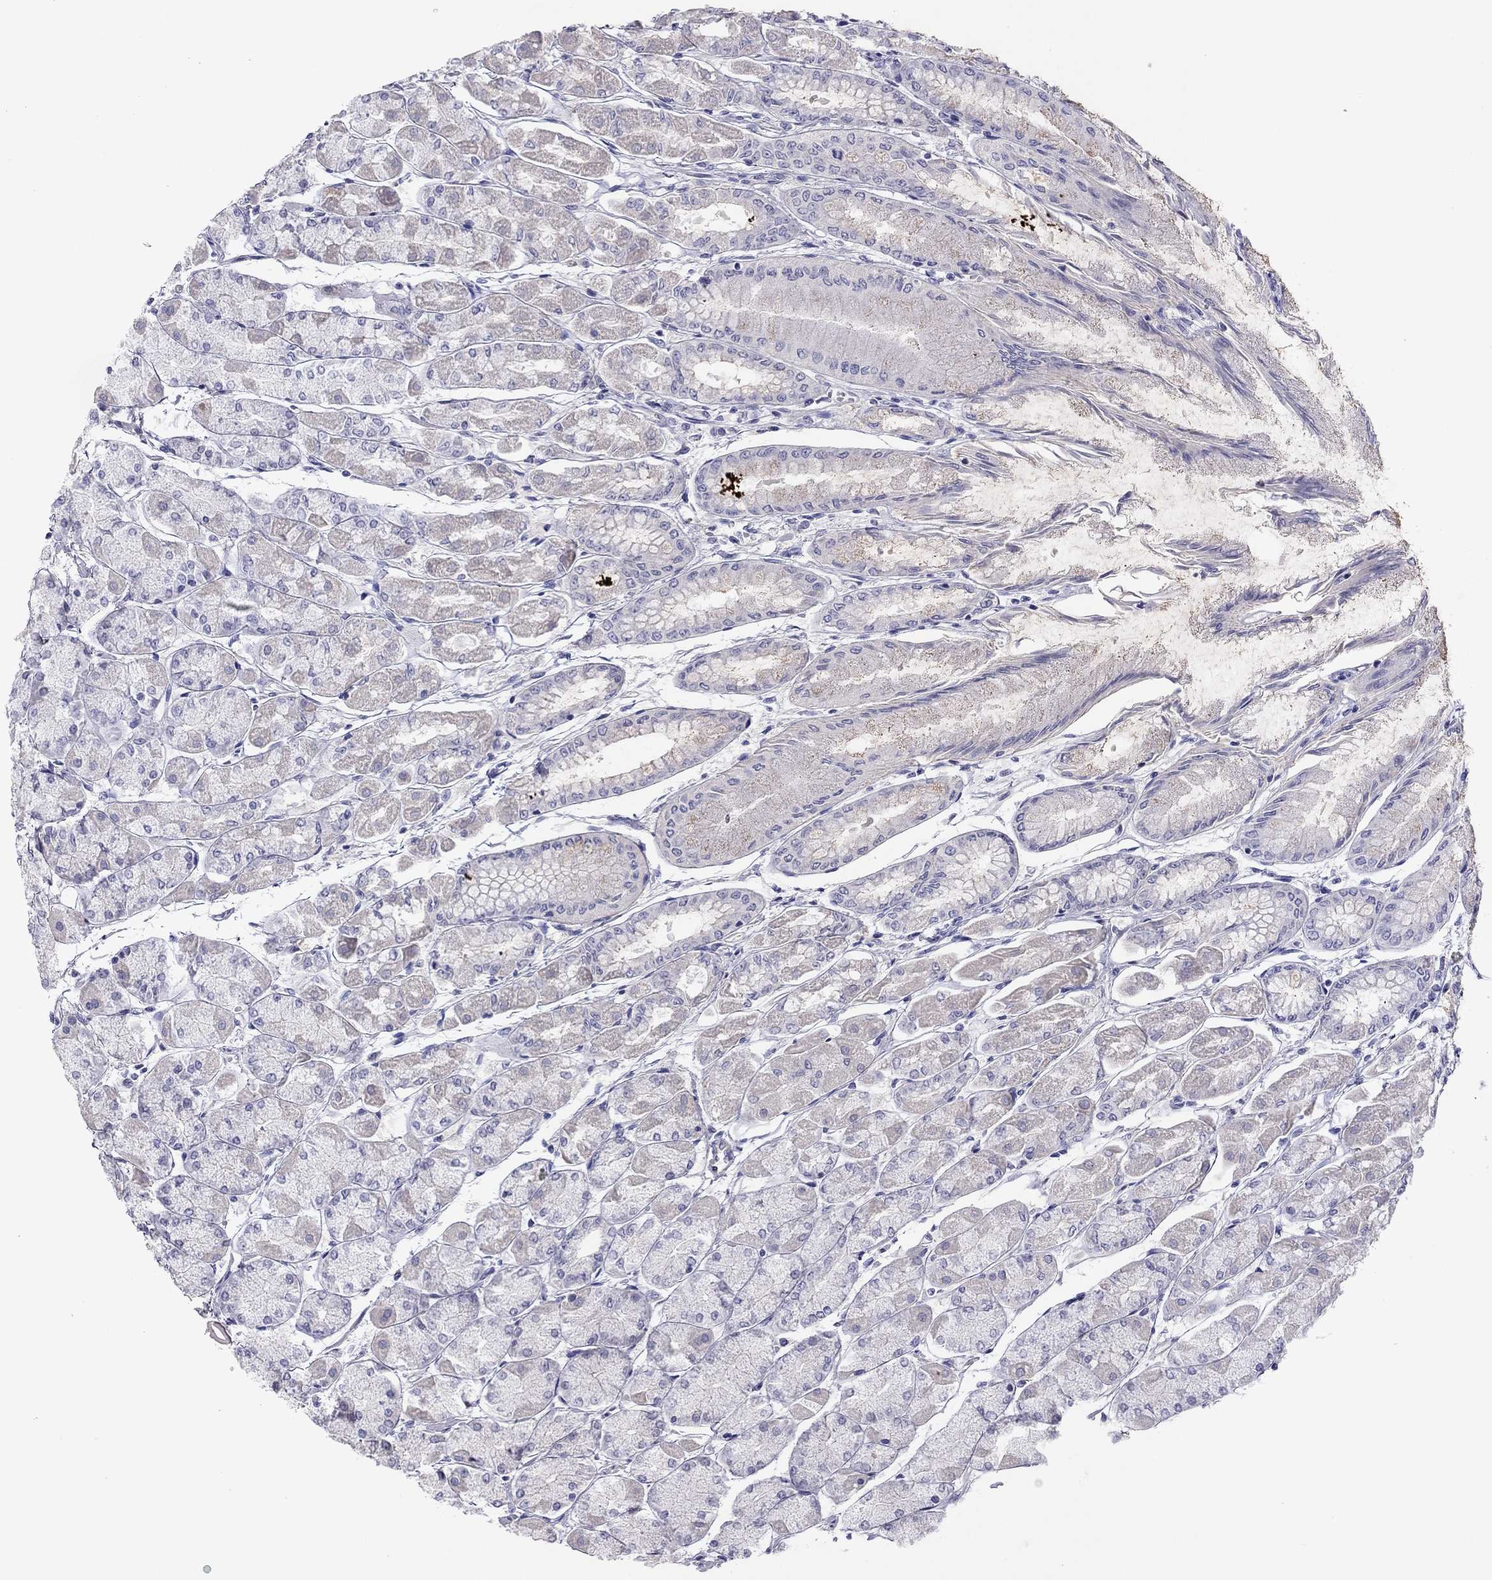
{"staining": {"intensity": "negative", "quantity": "none", "location": "none"}, "tissue": "stomach", "cell_type": "Glandular cells", "image_type": "normal", "snomed": [{"axis": "morphology", "description": "Normal tissue, NOS"}, {"axis": "topography", "description": "Stomach, upper"}], "caption": "Glandular cells show no significant protein expression in unremarkable stomach. (Stains: DAB (3,3'-diaminobenzidine) immunohistochemistry with hematoxylin counter stain, Microscopy: brightfield microscopy at high magnification).", "gene": "CAPNS2", "patient": {"sex": "male", "age": 60}}